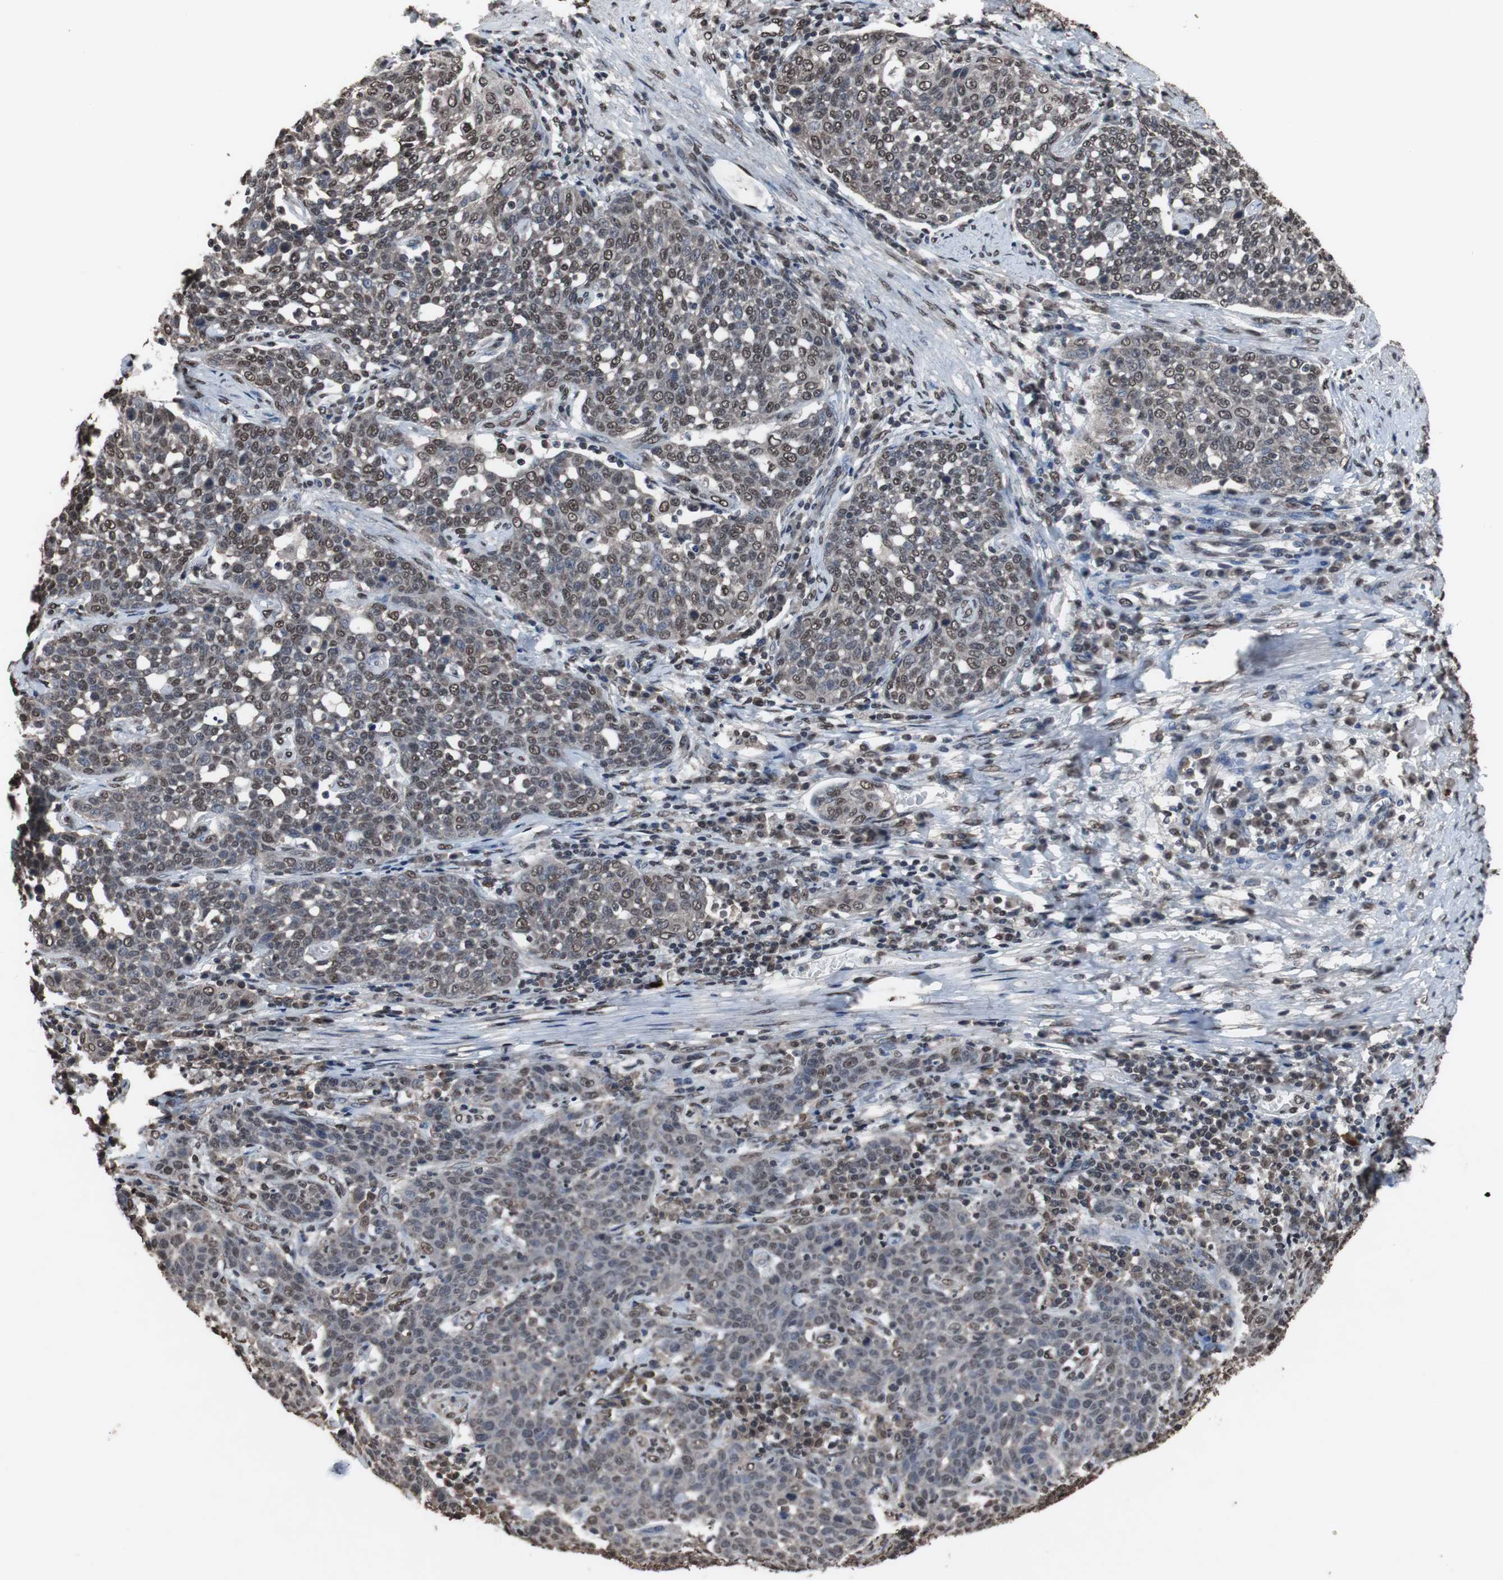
{"staining": {"intensity": "moderate", "quantity": ">75%", "location": "nuclear"}, "tissue": "cervical cancer", "cell_type": "Tumor cells", "image_type": "cancer", "snomed": [{"axis": "morphology", "description": "Squamous cell carcinoma, NOS"}, {"axis": "topography", "description": "Cervix"}], "caption": "Cervical cancer stained with DAB (3,3'-diaminobenzidine) IHC shows medium levels of moderate nuclear staining in approximately >75% of tumor cells. The staining was performed using DAB to visualize the protein expression in brown, while the nuclei were stained in blue with hematoxylin (Magnification: 20x).", "gene": "MED27", "patient": {"sex": "female", "age": 34}}